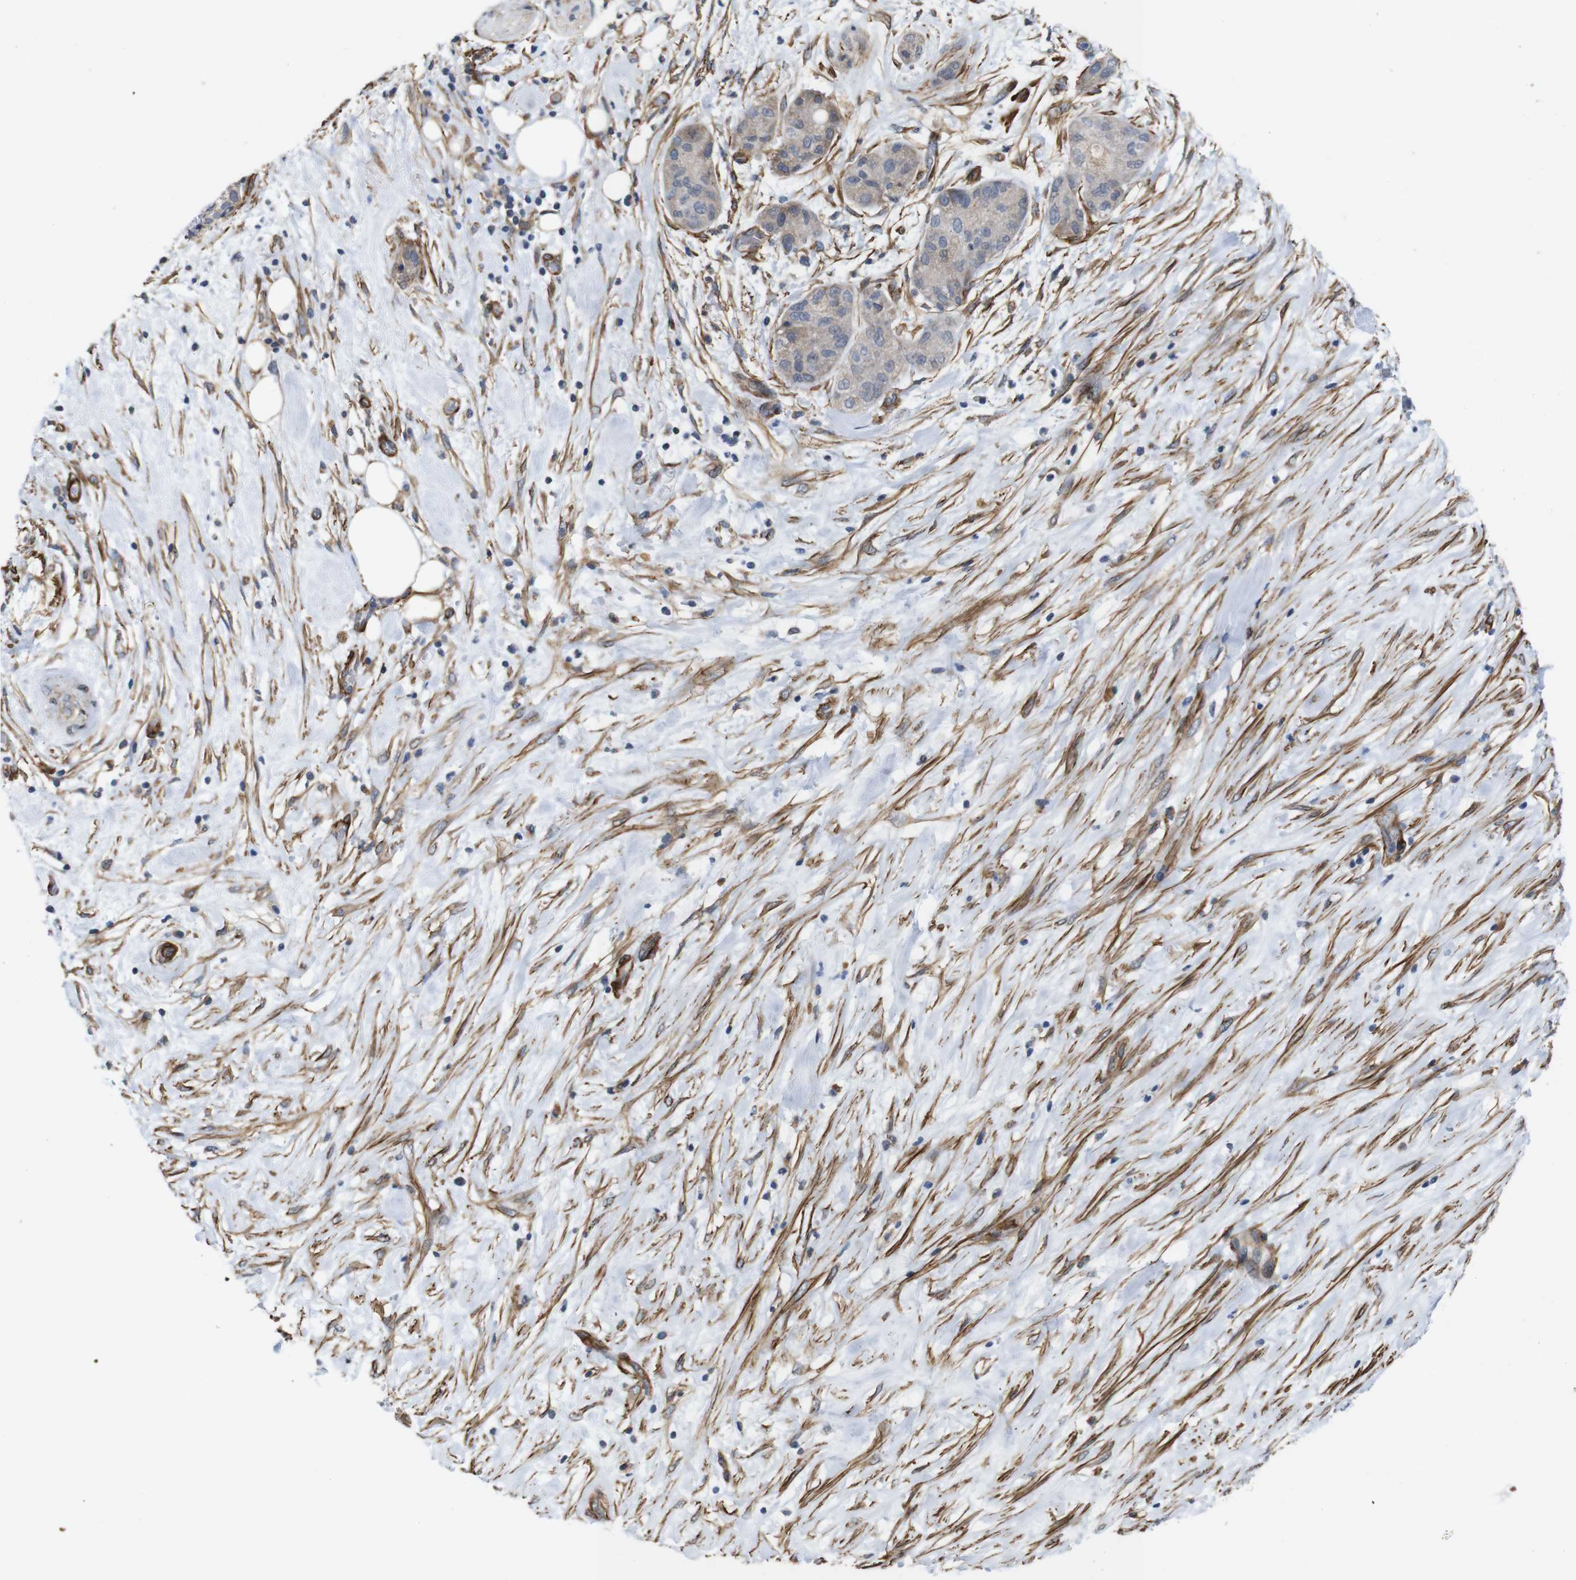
{"staining": {"intensity": "weak", "quantity": ">75%", "location": "cytoplasmic/membranous"}, "tissue": "pancreatic cancer", "cell_type": "Tumor cells", "image_type": "cancer", "snomed": [{"axis": "morphology", "description": "Adenocarcinoma, NOS"}, {"axis": "topography", "description": "Pancreas"}], "caption": "Adenocarcinoma (pancreatic) stained with DAB (3,3'-diaminobenzidine) IHC reveals low levels of weak cytoplasmic/membranous expression in about >75% of tumor cells.", "gene": "GGT7", "patient": {"sex": "female", "age": 78}}